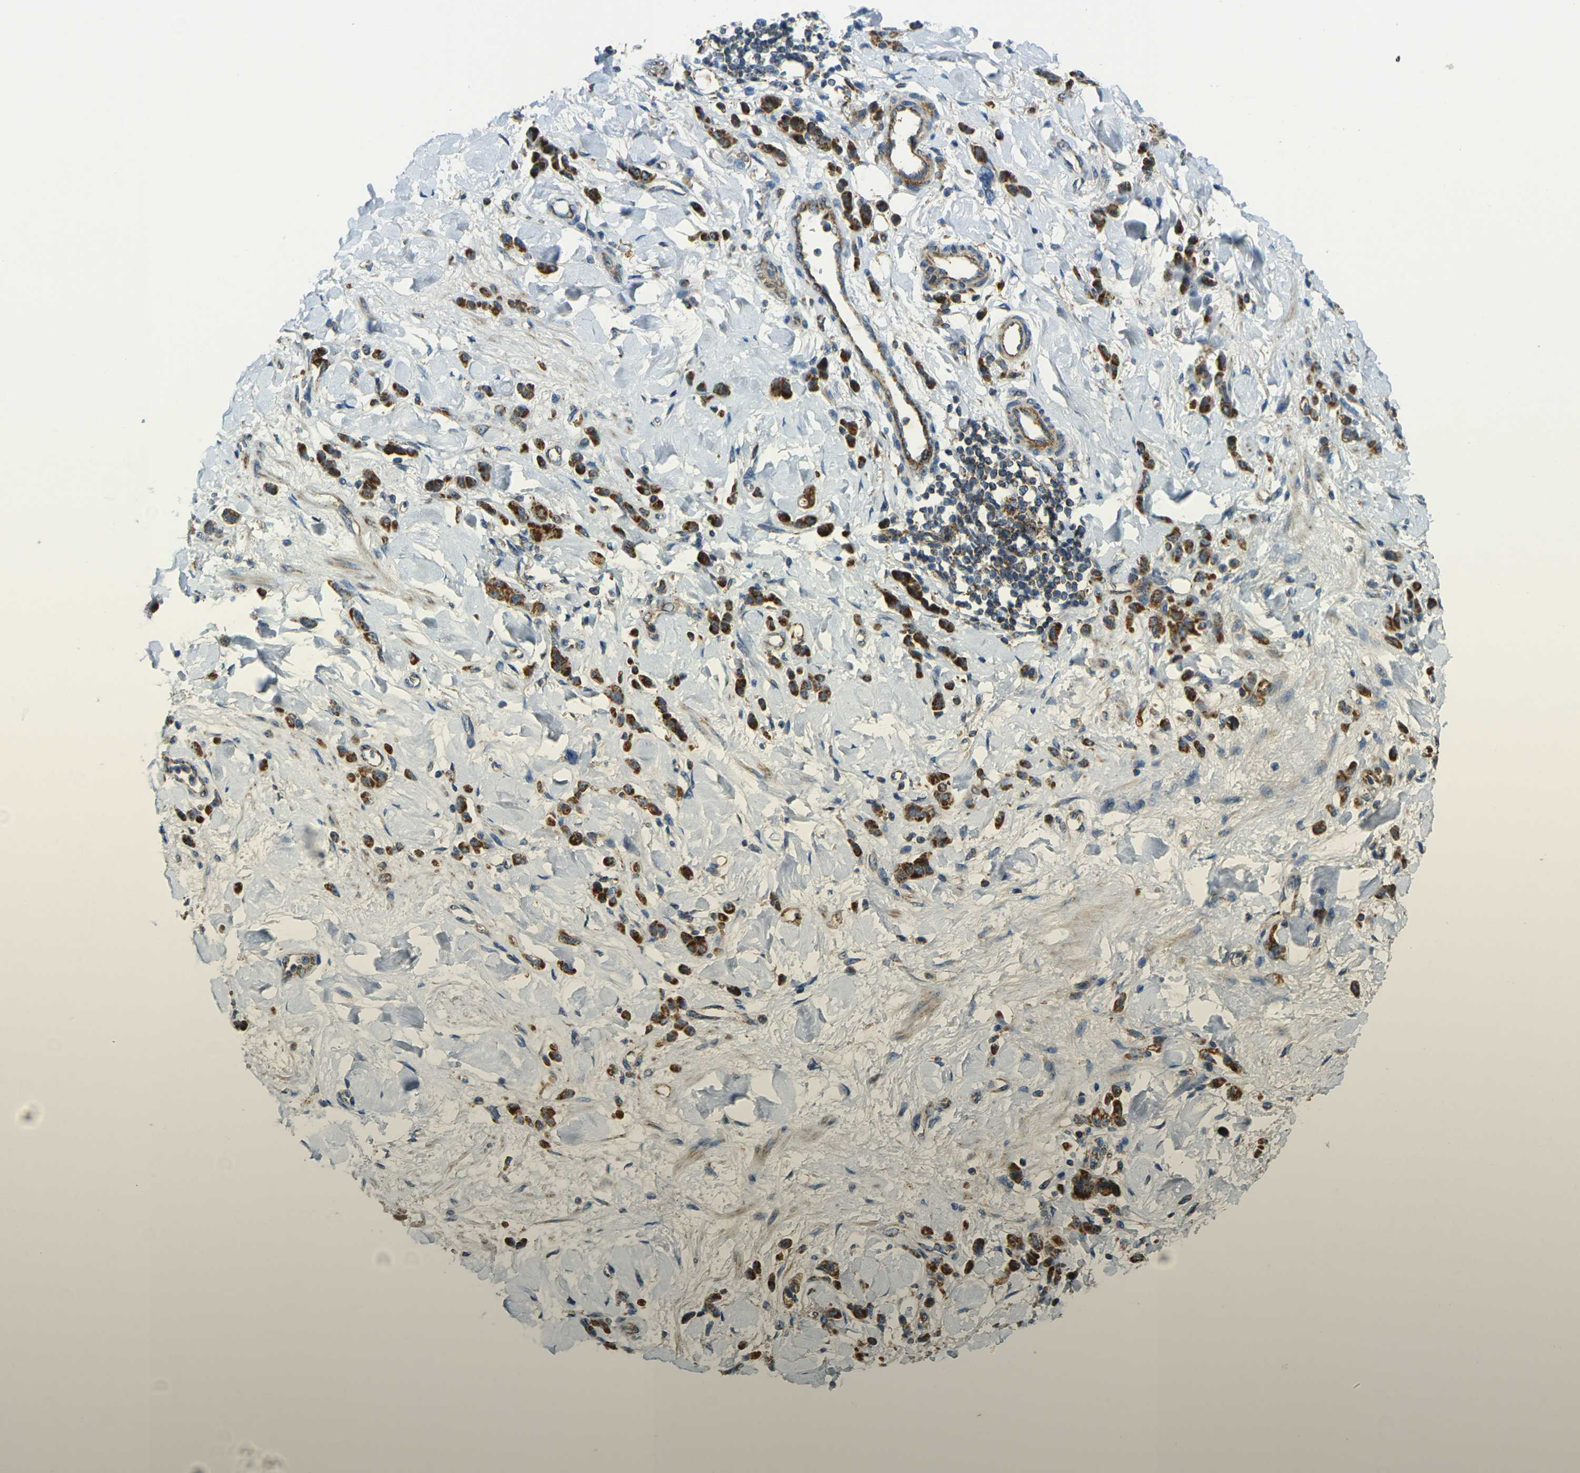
{"staining": {"intensity": "strong", "quantity": ">75%", "location": "cytoplasmic/membranous"}, "tissue": "stomach cancer", "cell_type": "Tumor cells", "image_type": "cancer", "snomed": [{"axis": "morphology", "description": "Normal tissue, NOS"}, {"axis": "morphology", "description": "Adenocarcinoma, NOS"}, {"axis": "topography", "description": "Stomach"}], "caption": "Tumor cells demonstrate high levels of strong cytoplasmic/membranous positivity in about >75% of cells in human stomach adenocarcinoma.", "gene": "IGF1R", "patient": {"sex": "male", "age": 82}}